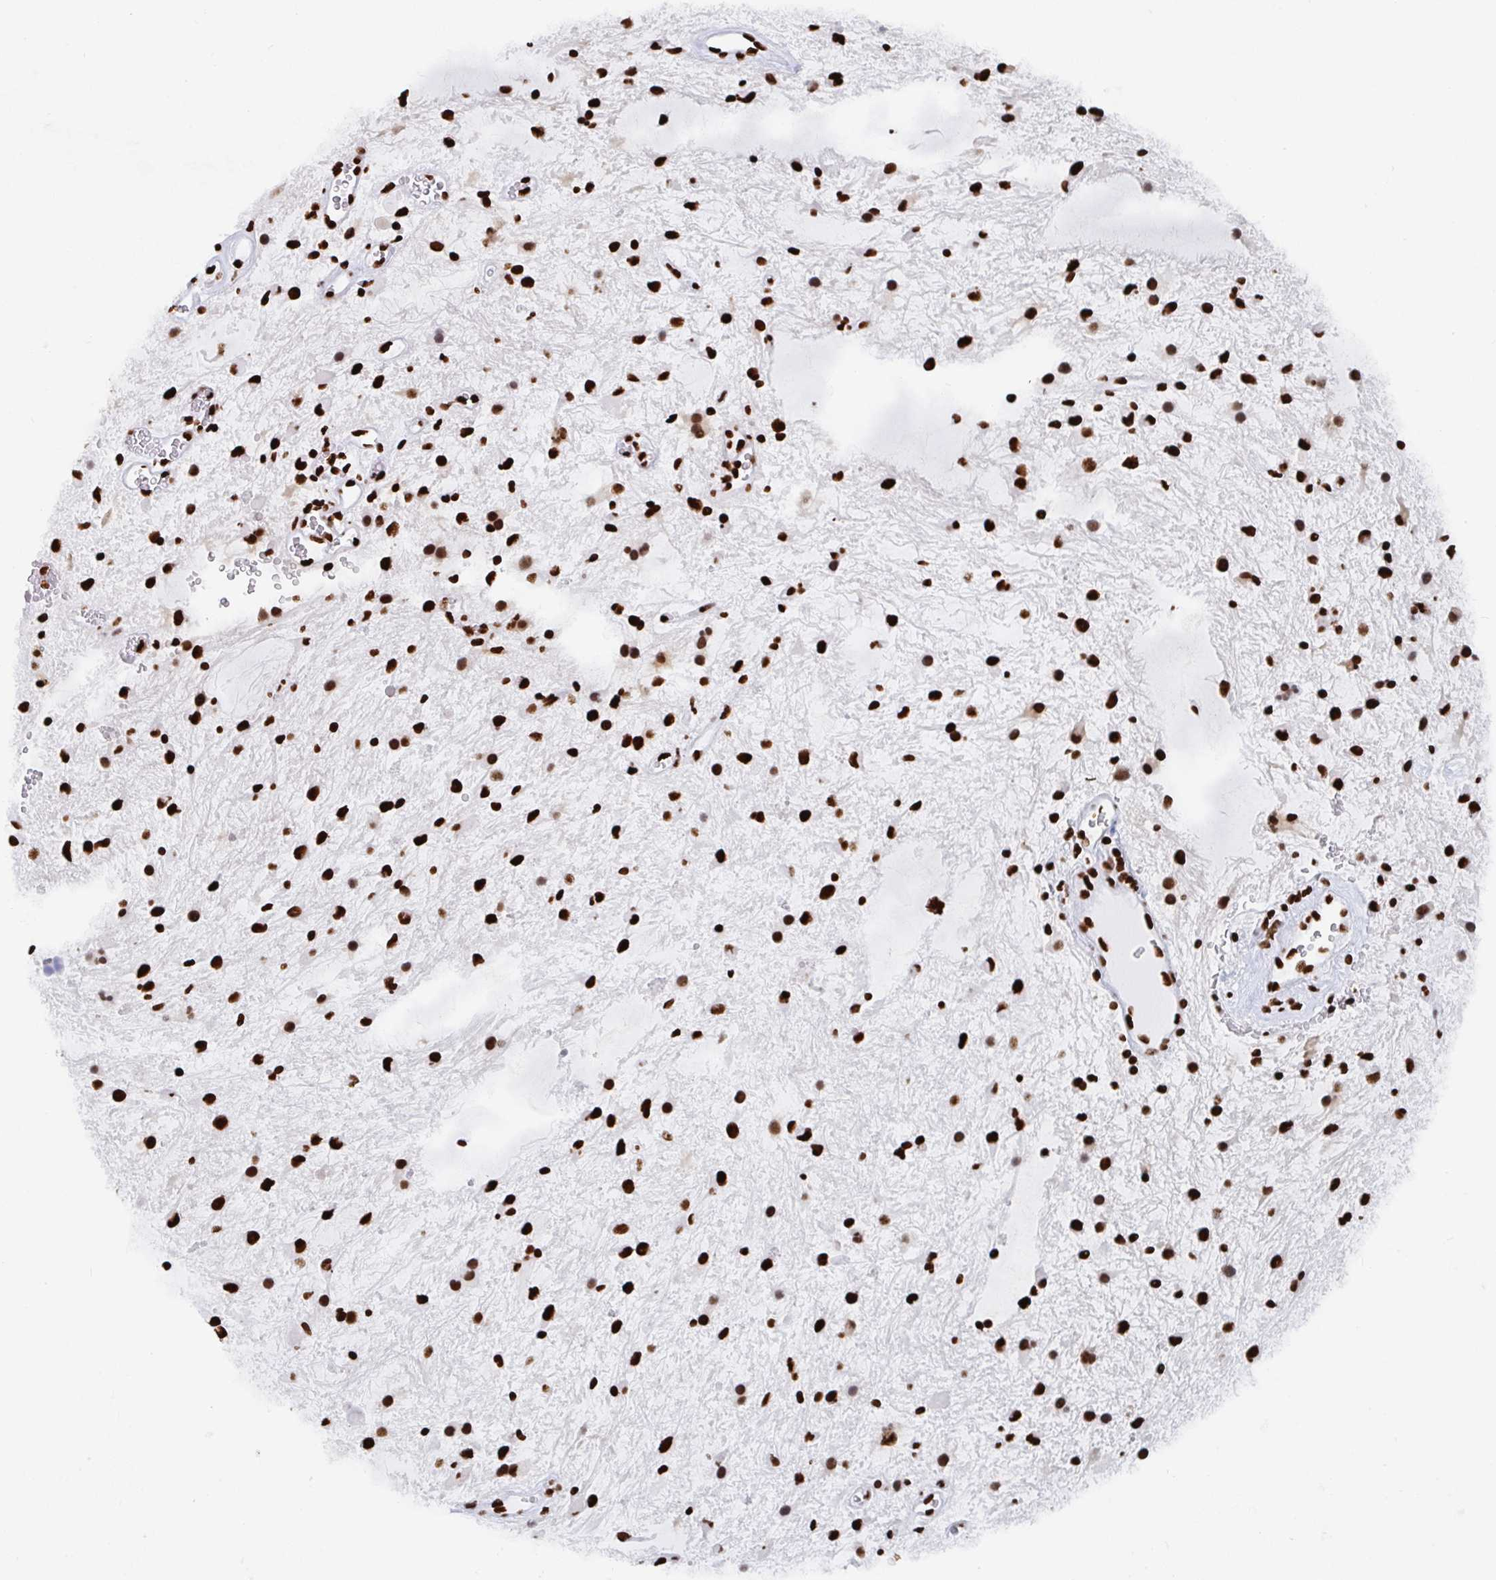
{"staining": {"intensity": "strong", "quantity": ">75%", "location": "nuclear"}, "tissue": "glioma", "cell_type": "Tumor cells", "image_type": "cancer", "snomed": [{"axis": "morphology", "description": "Glioma, malignant, Low grade"}, {"axis": "topography", "description": "Cerebellum"}], "caption": "This histopathology image reveals immunohistochemistry (IHC) staining of glioma, with high strong nuclear positivity in approximately >75% of tumor cells.", "gene": "EWSR1", "patient": {"sex": "female", "age": 14}}